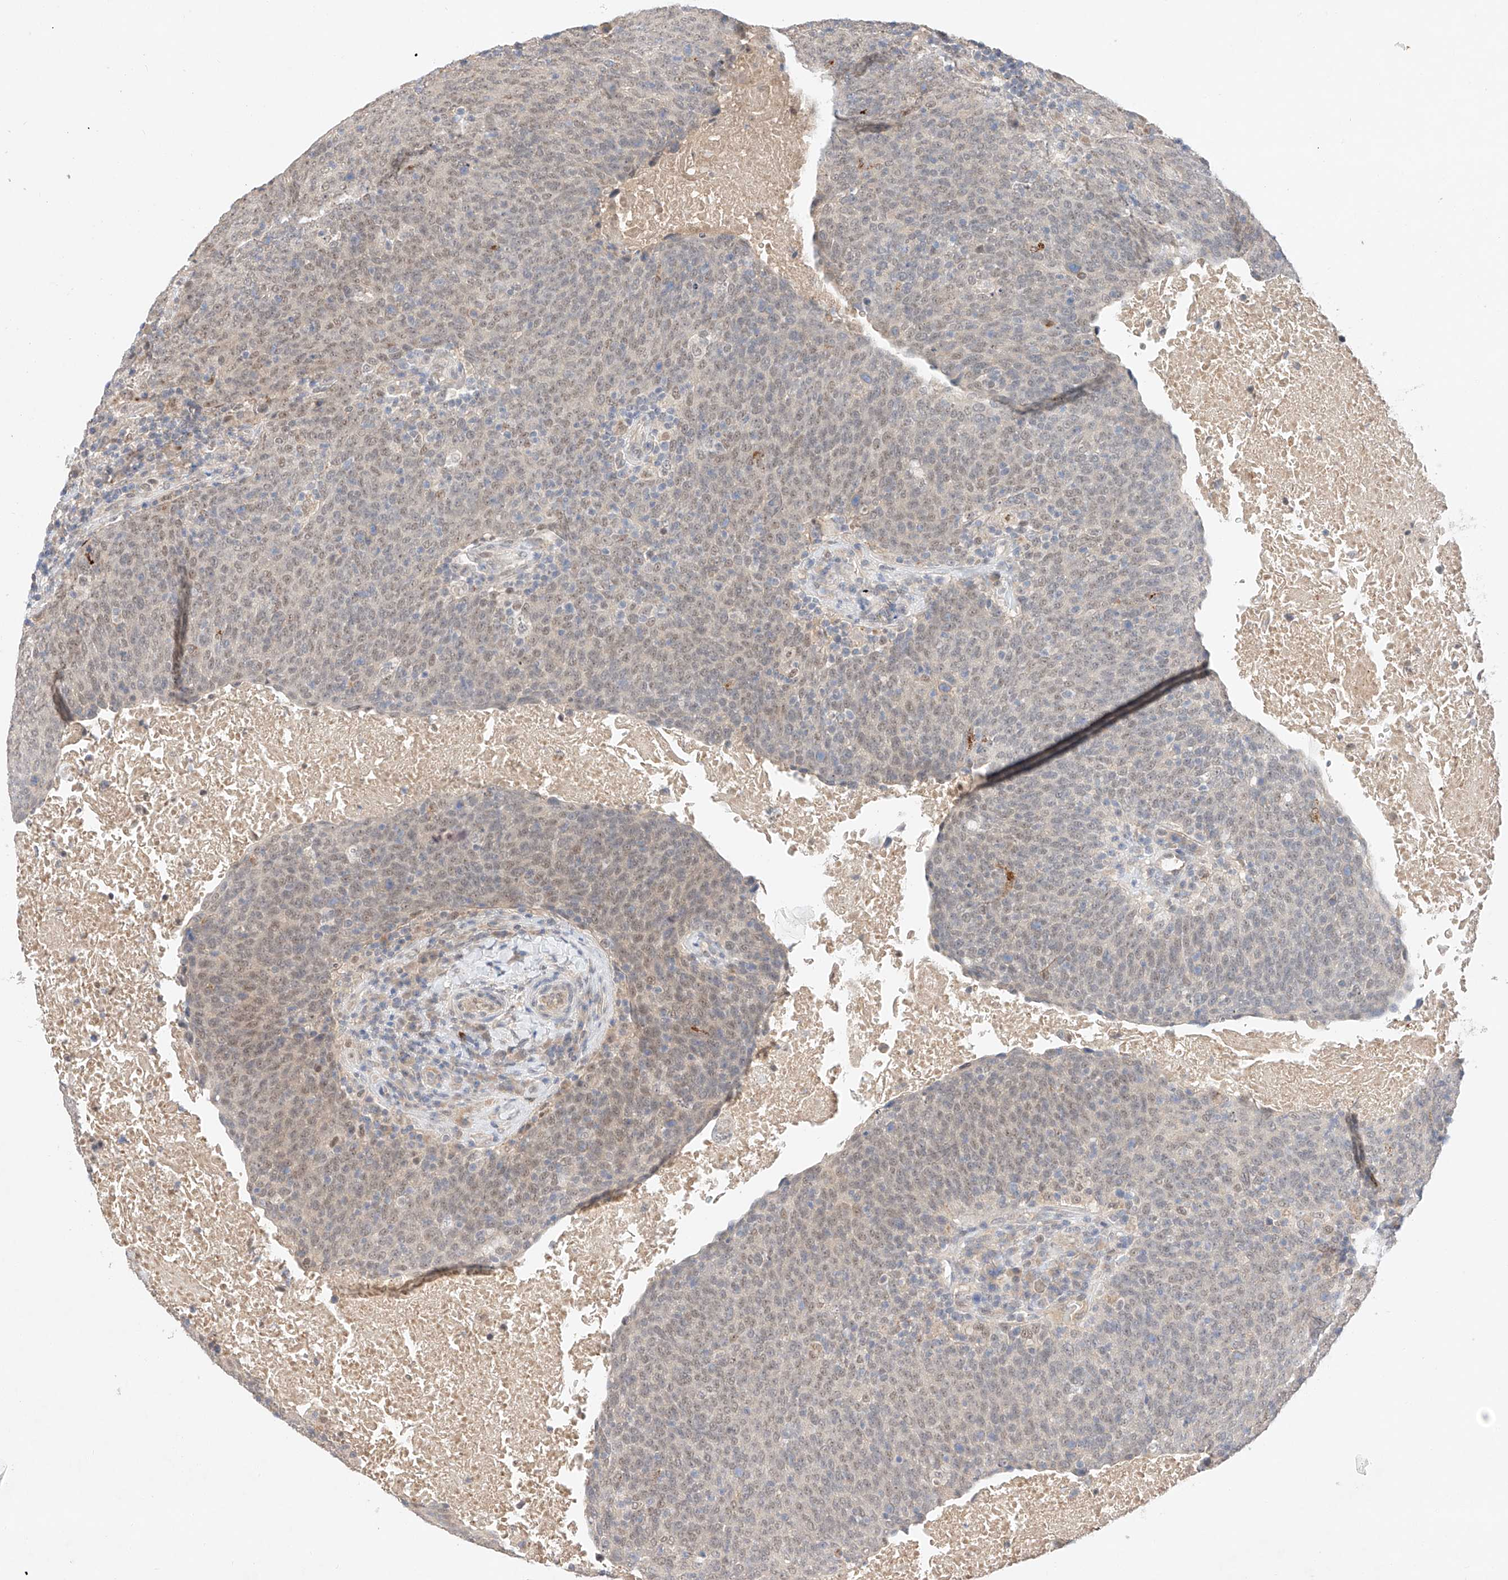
{"staining": {"intensity": "weak", "quantity": "25%-75%", "location": "nuclear"}, "tissue": "head and neck cancer", "cell_type": "Tumor cells", "image_type": "cancer", "snomed": [{"axis": "morphology", "description": "Squamous cell carcinoma, NOS"}, {"axis": "morphology", "description": "Squamous cell carcinoma, metastatic, NOS"}, {"axis": "topography", "description": "Lymph node"}, {"axis": "topography", "description": "Head-Neck"}], "caption": "High-magnification brightfield microscopy of head and neck metastatic squamous cell carcinoma stained with DAB (3,3'-diaminobenzidine) (brown) and counterstained with hematoxylin (blue). tumor cells exhibit weak nuclear expression is seen in about25%-75% of cells.", "gene": "IL22RA2", "patient": {"sex": "male", "age": 62}}